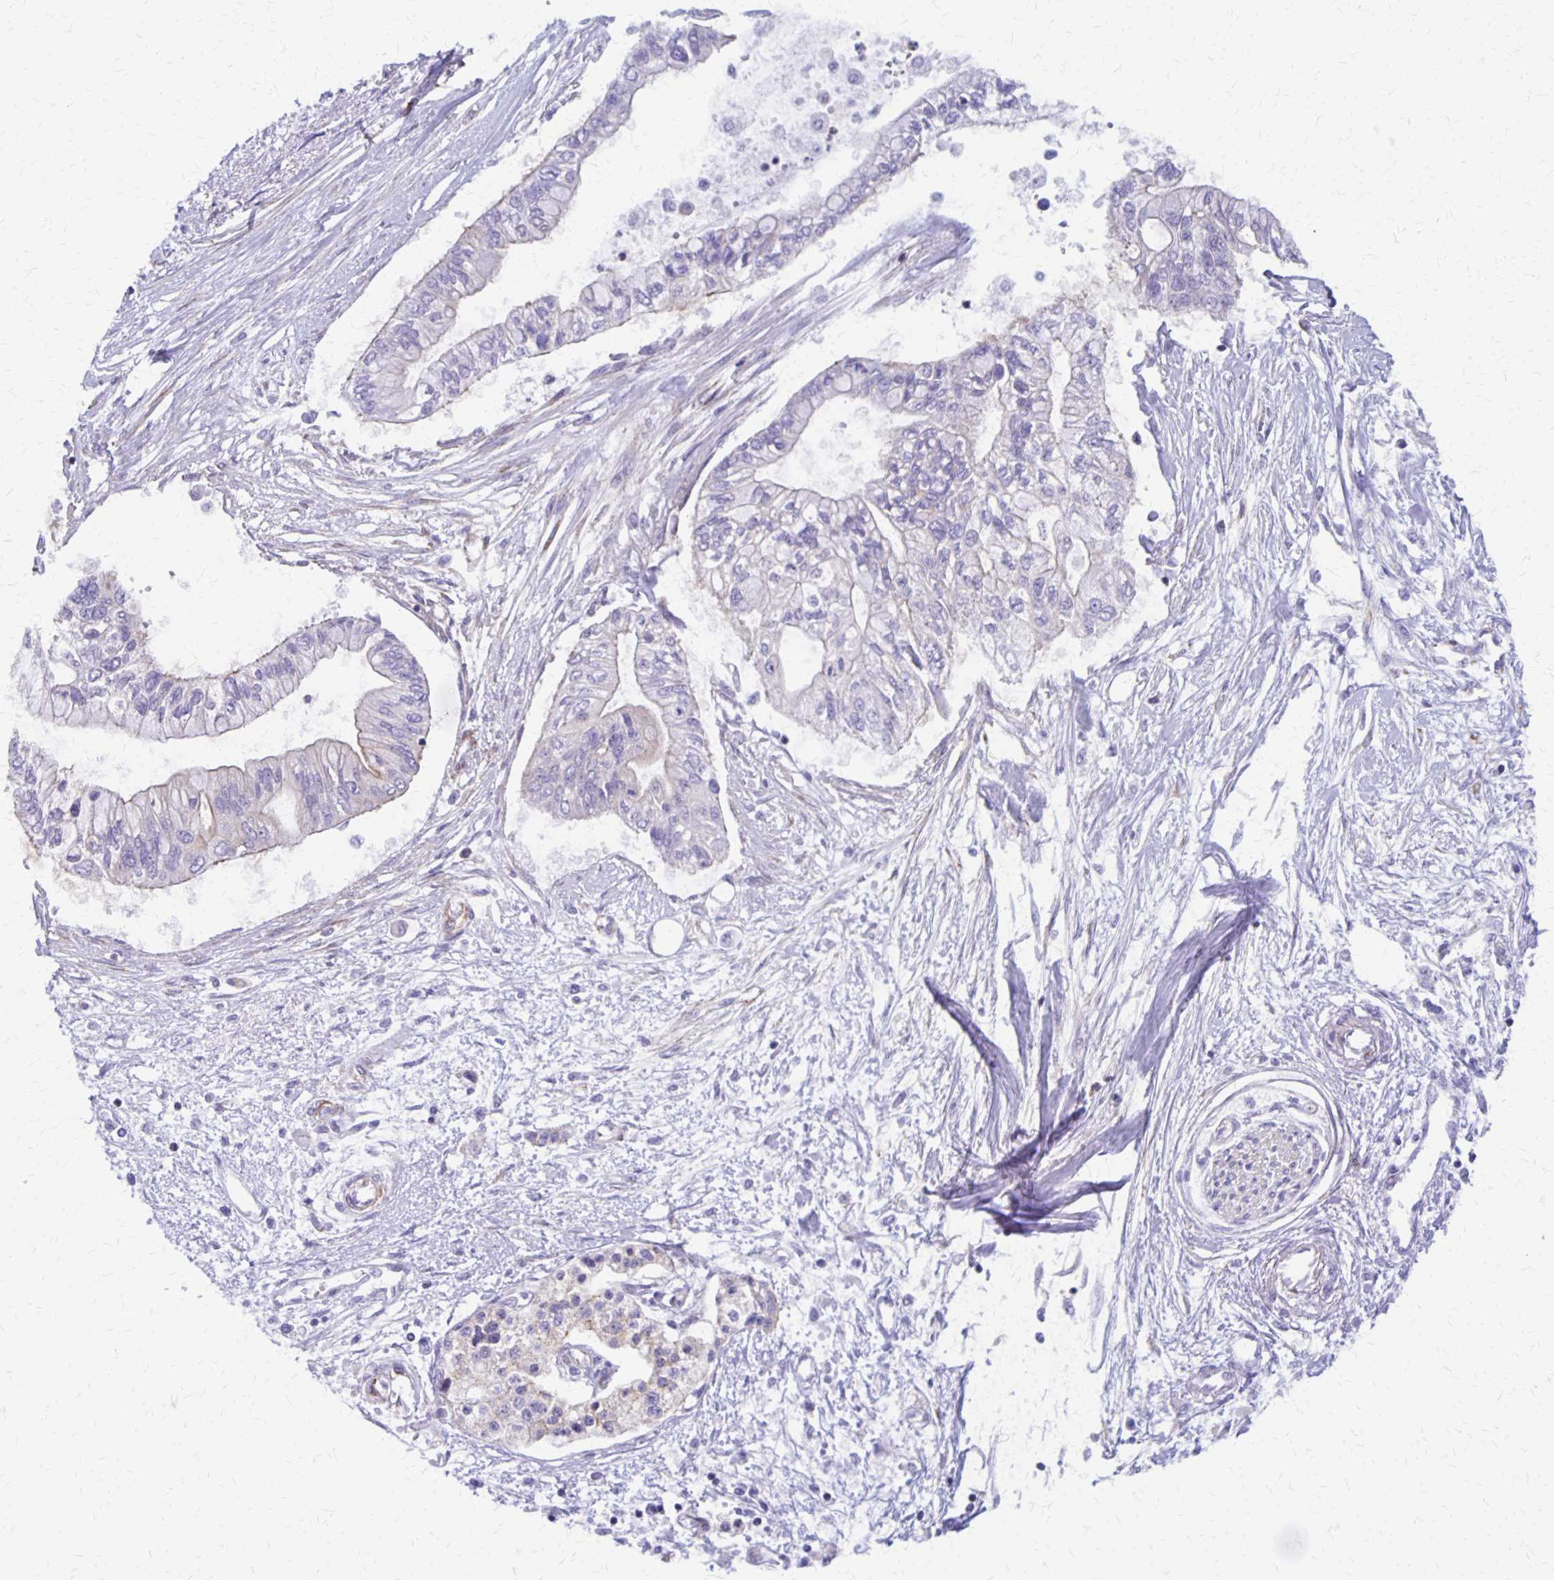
{"staining": {"intensity": "negative", "quantity": "none", "location": "none"}, "tissue": "pancreatic cancer", "cell_type": "Tumor cells", "image_type": "cancer", "snomed": [{"axis": "morphology", "description": "Adenocarcinoma, NOS"}, {"axis": "topography", "description": "Pancreas"}], "caption": "Protein analysis of adenocarcinoma (pancreatic) shows no significant staining in tumor cells. (Stains: DAB immunohistochemistry (IHC) with hematoxylin counter stain, Microscopy: brightfield microscopy at high magnification).", "gene": "SEPTIN5", "patient": {"sex": "female", "age": 77}}